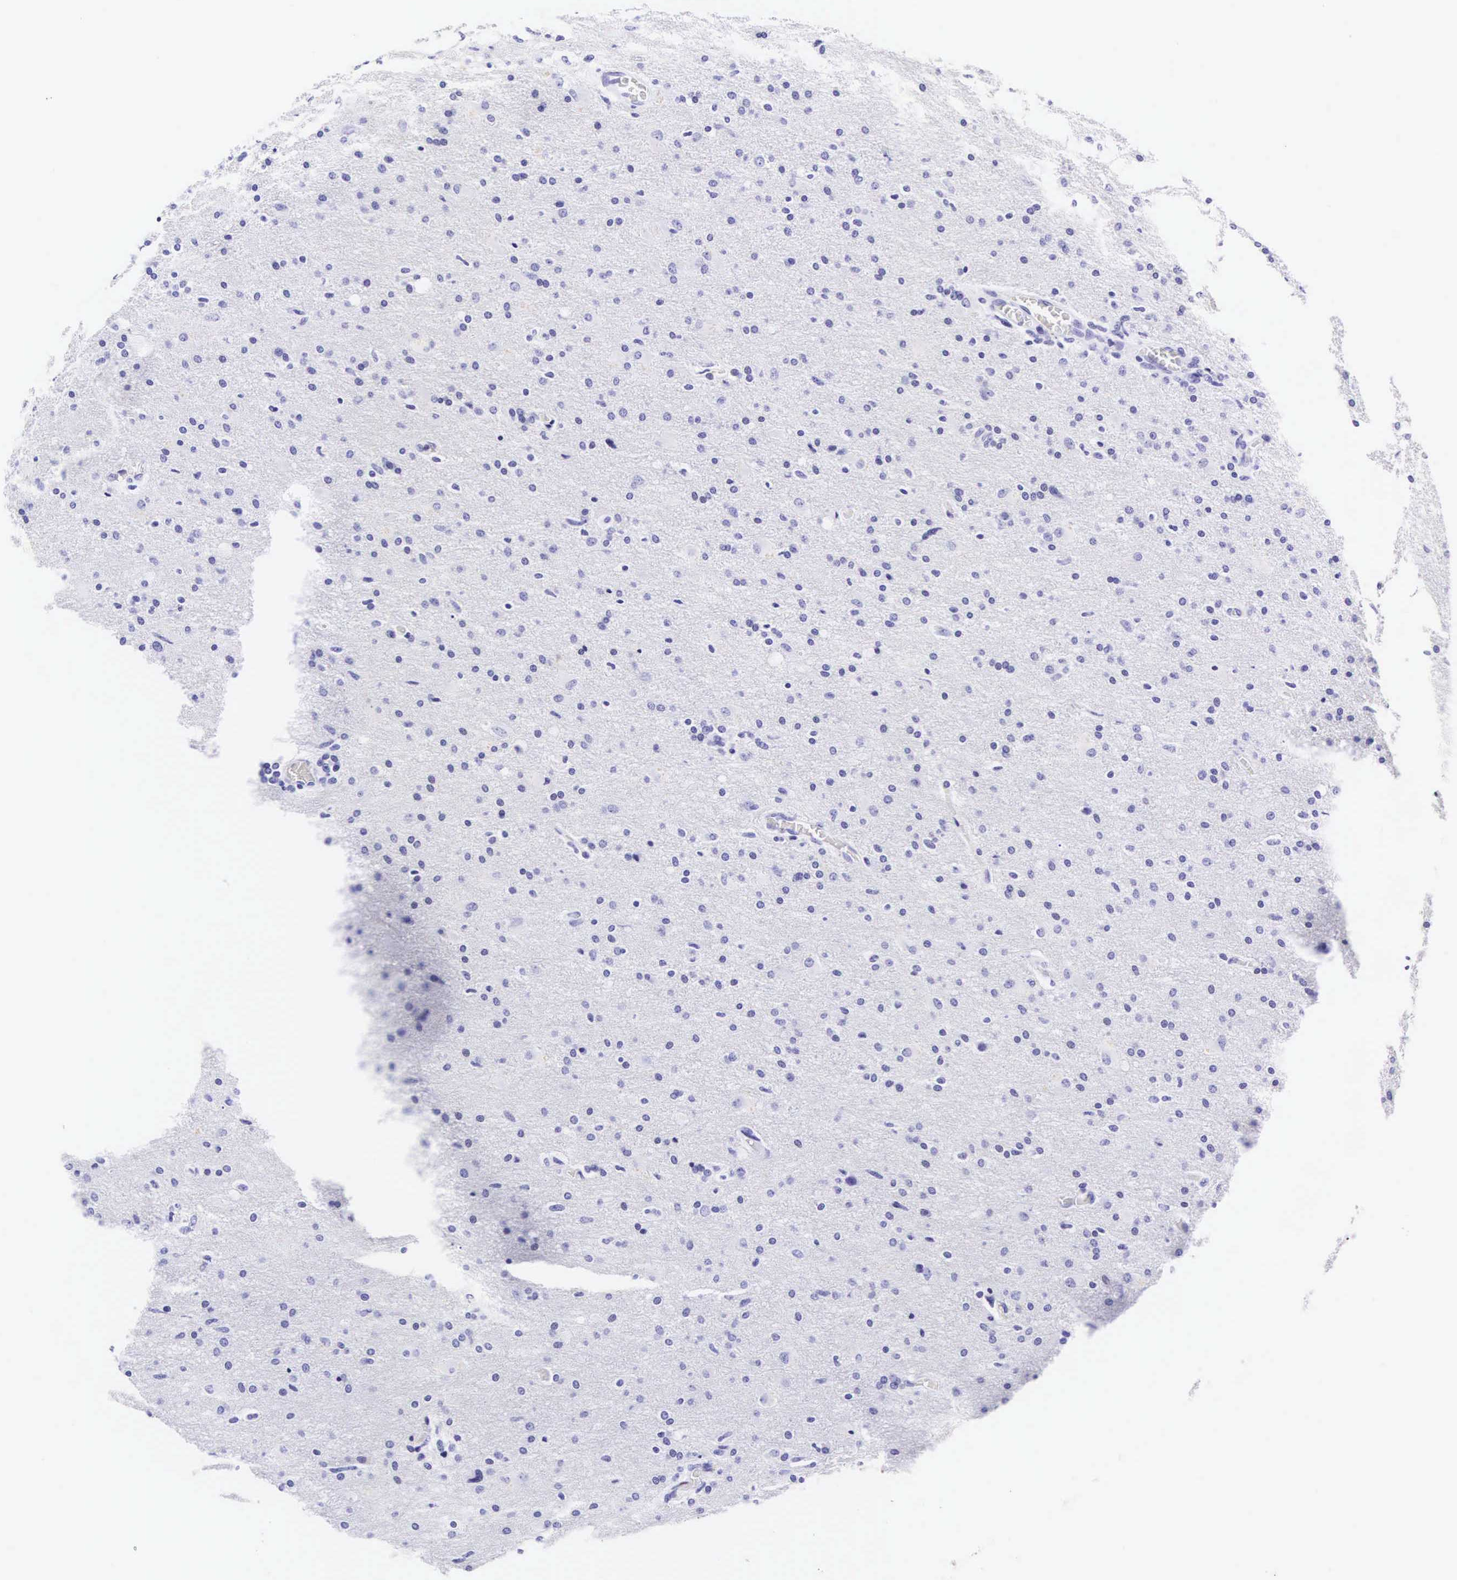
{"staining": {"intensity": "negative", "quantity": "none", "location": "none"}, "tissue": "glioma", "cell_type": "Tumor cells", "image_type": "cancer", "snomed": [{"axis": "morphology", "description": "Glioma, malignant, High grade"}, {"axis": "topography", "description": "Brain"}], "caption": "This micrograph is of glioma stained with immunohistochemistry to label a protein in brown with the nuclei are counter-stained blue. There is no expression in tumor cells. The staining was performed using DAB to visualize the protein expression in brown, while the nuclei were stained in blue with hematoxylin (Magnification: 20x).", "gene": "CD1A", "patient": {"sex": "male", "age": 68}}